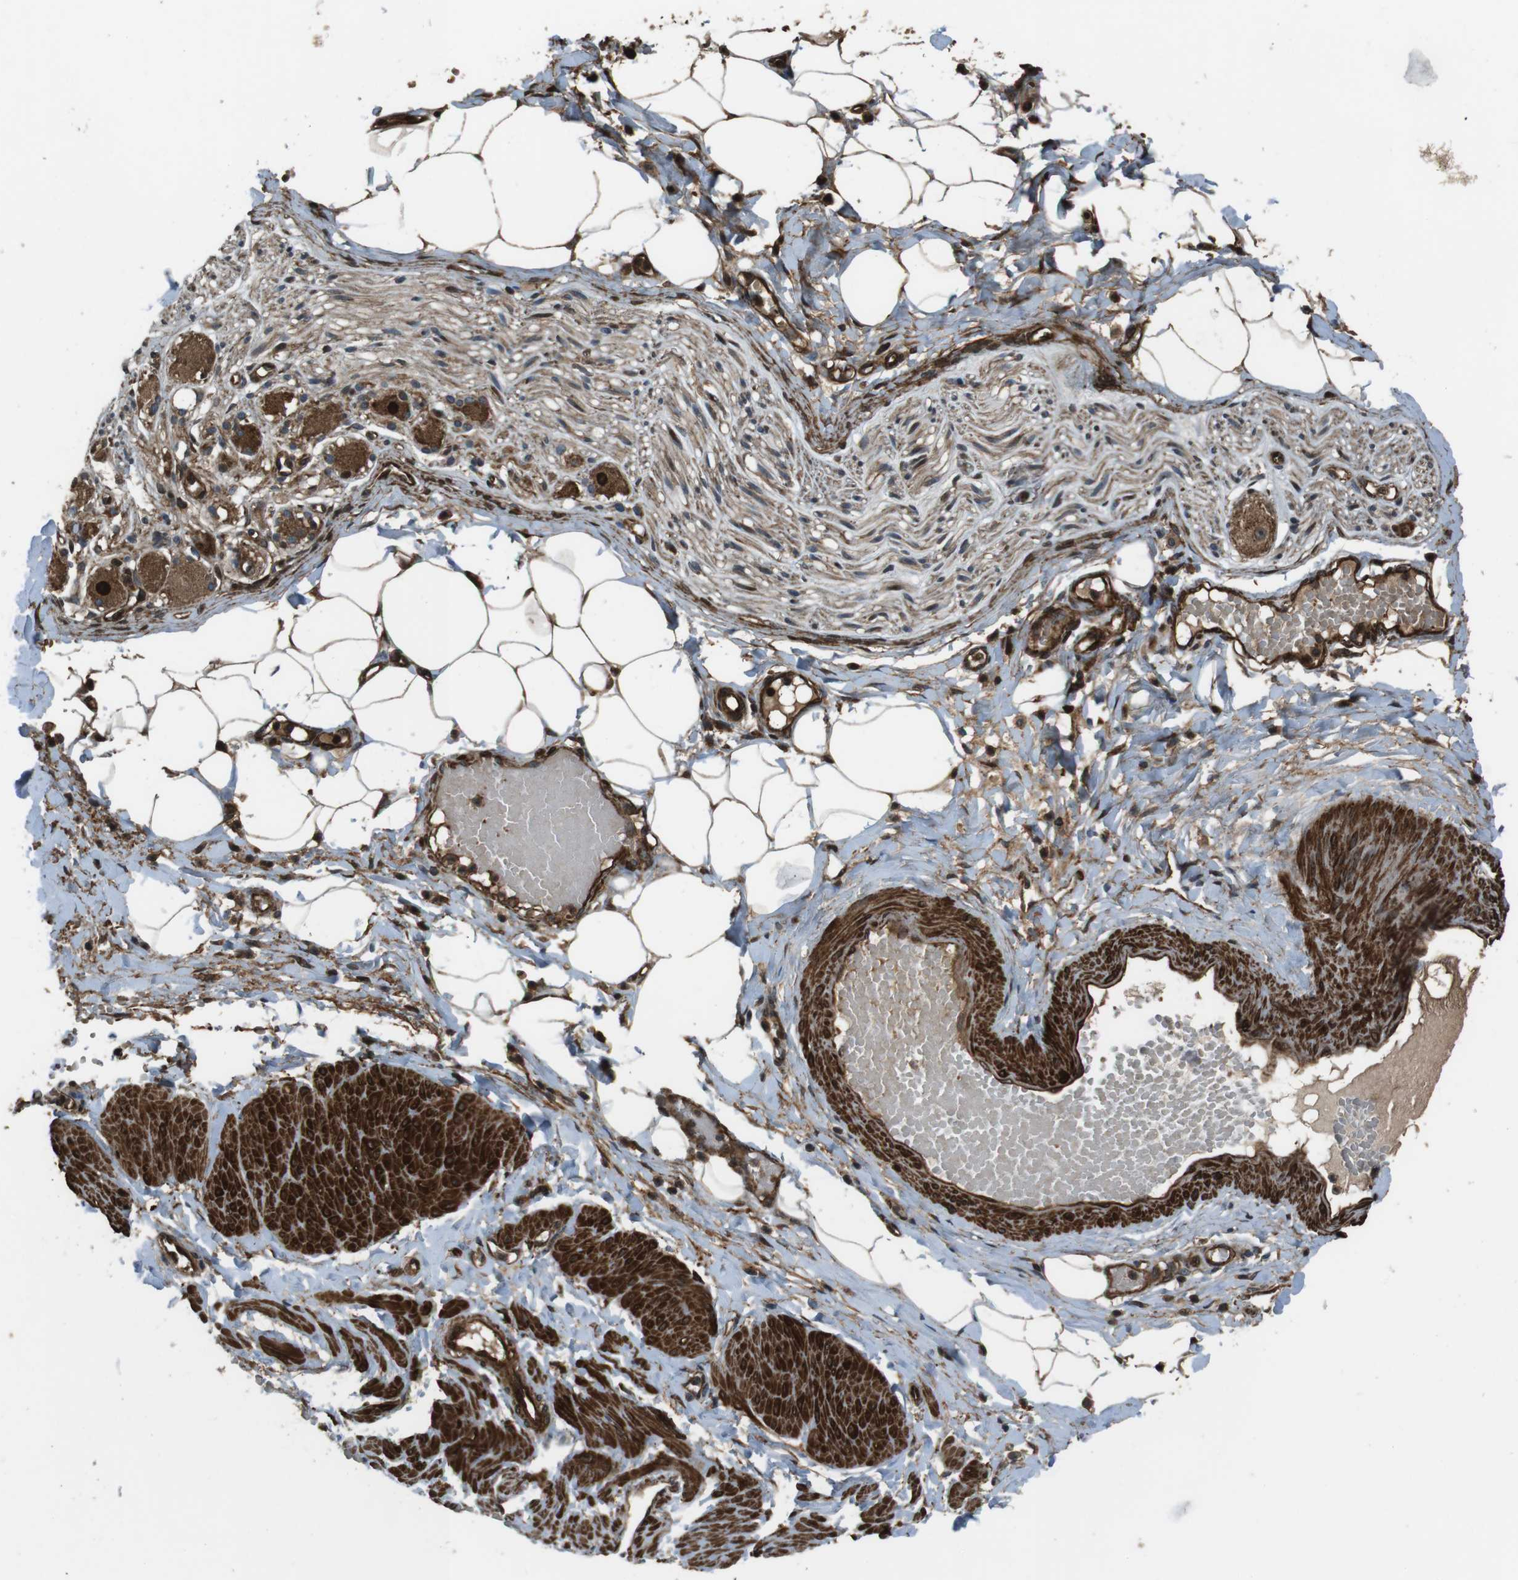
{"staining": {"intensity": "moderate", "quantity": ">75%", "location": "cytoplasmic/membranous"}, "tissue": "adipose tissue", "cell_type": "Adipocytes", "image_type": "normal", "snomed": [{"axis": "morphology", "description": "Normal tissue, NOS"}, {"axis": "topography", "description": "Soft tissue"}, {"axis": "topography", "description": "Vascular tissue"}], "caption": "A medium amount of moderate cytoplasmic/membranous expression is appreciated in approximately >75% of adipocytes in benign adipose tissue. The protein is shown in brown color, while the nuclei are stained blue.", "gene": "MSRB3", "patient": {"sex": "female", "age": 35}}